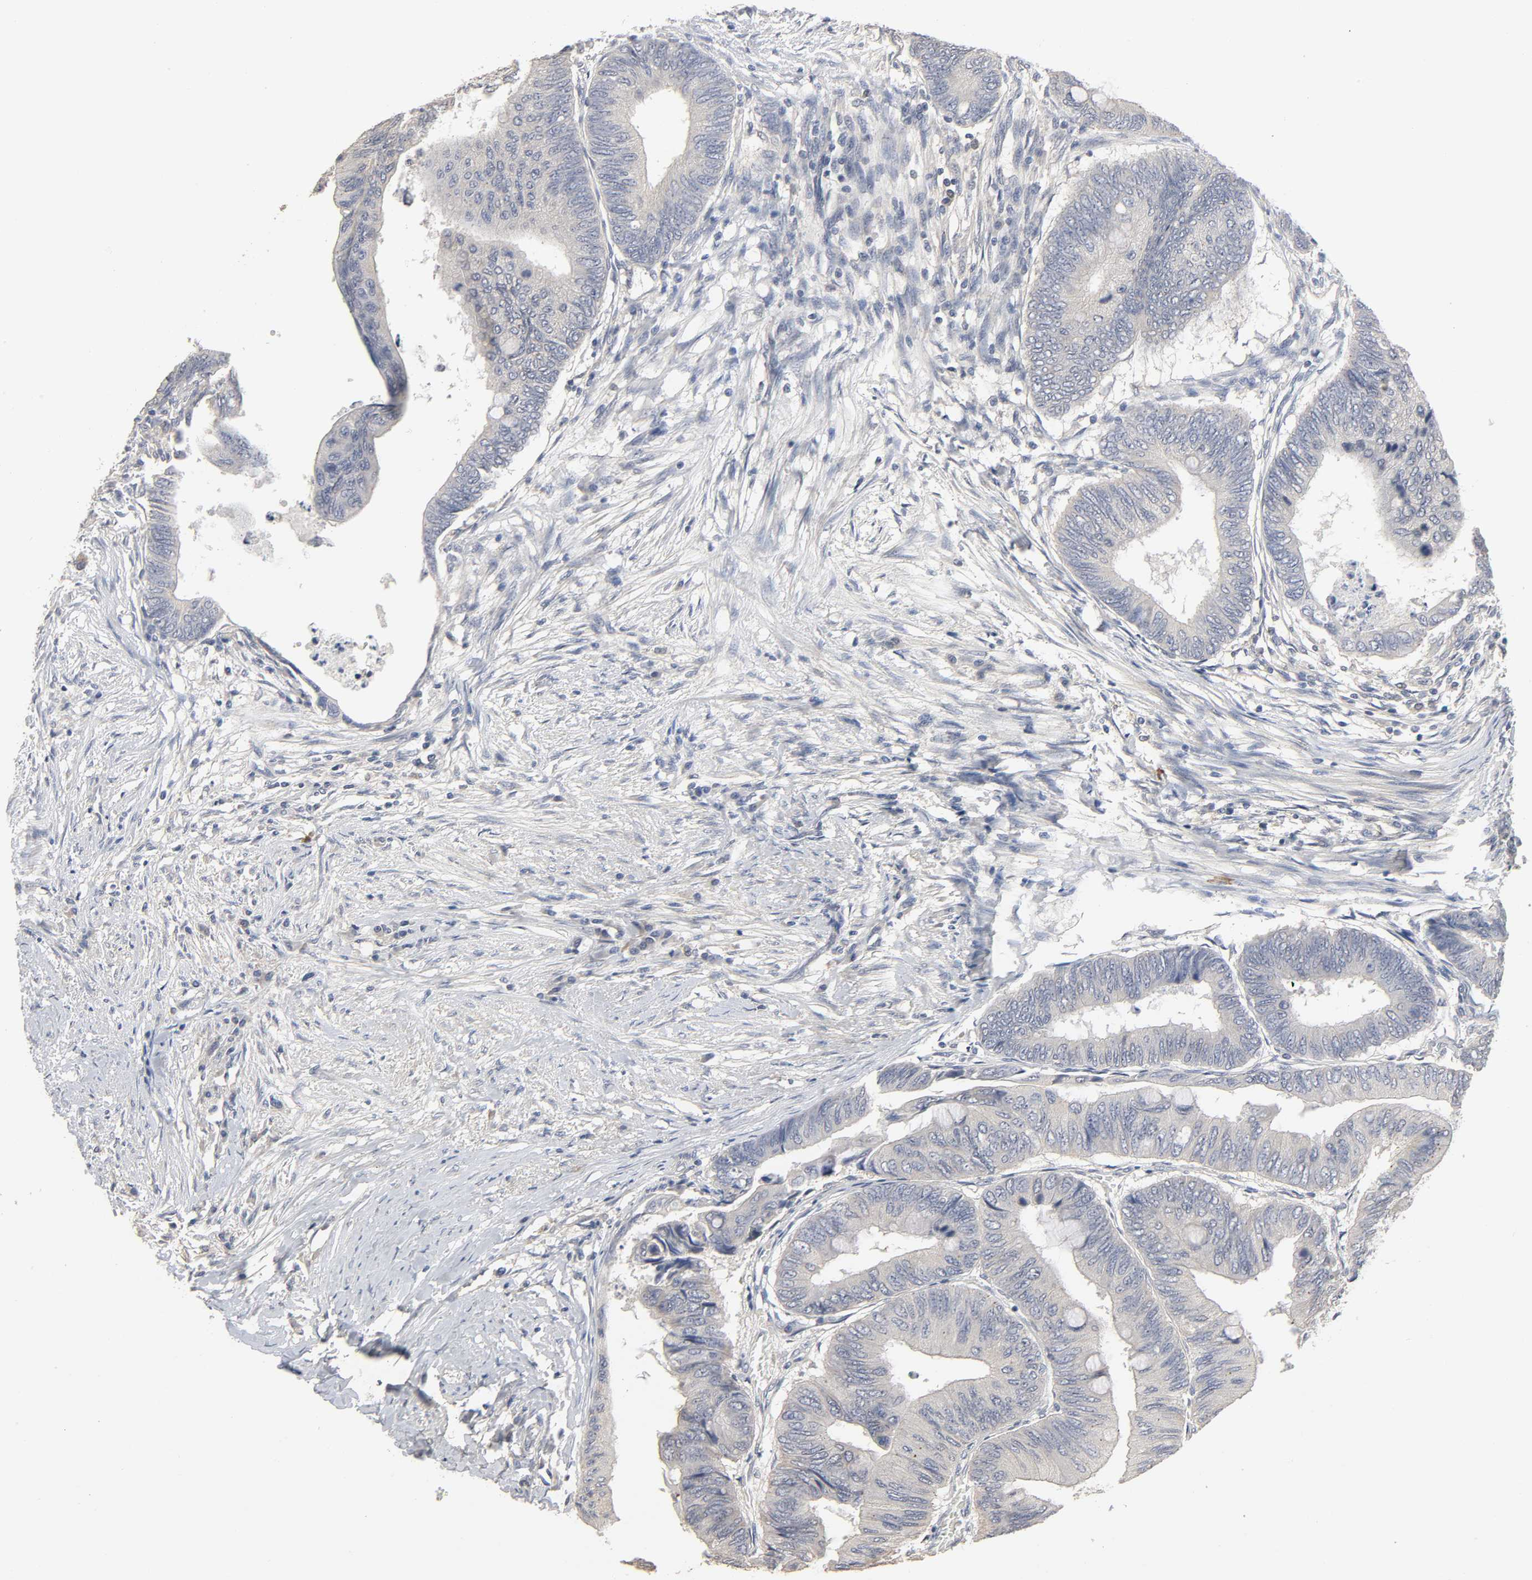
{"staining": {"intensity": "negative", "quantity": "none", "location": "none"}, "tissue": "colorectal cancer", "cell_type": "Tumor cells", "image_type": "cancer", "snomed": [{"axis": "morphology", "description": "Normal tissue, NOS"}, {"axis": "morphology", "description": "Adenocarcinoma, NOS"}, {"axis": "topography", "description": "Rectum"}, {"axis": "topography", "description": "Peripheral nerve tissue"}], "caption": "A high-resolution image shows IHC staining of colorectal cancer, which reveals no significant expression in tumor cells. The staining was performed using DAB (3,3'-diaminobenzidine) to visualize the protein expression in brown, while the nuclei were stained in blue with hematoxylin (Magnification: 20x).", "gene": "SLC10A2", "patient": {"sex": "male", "age": 92}}